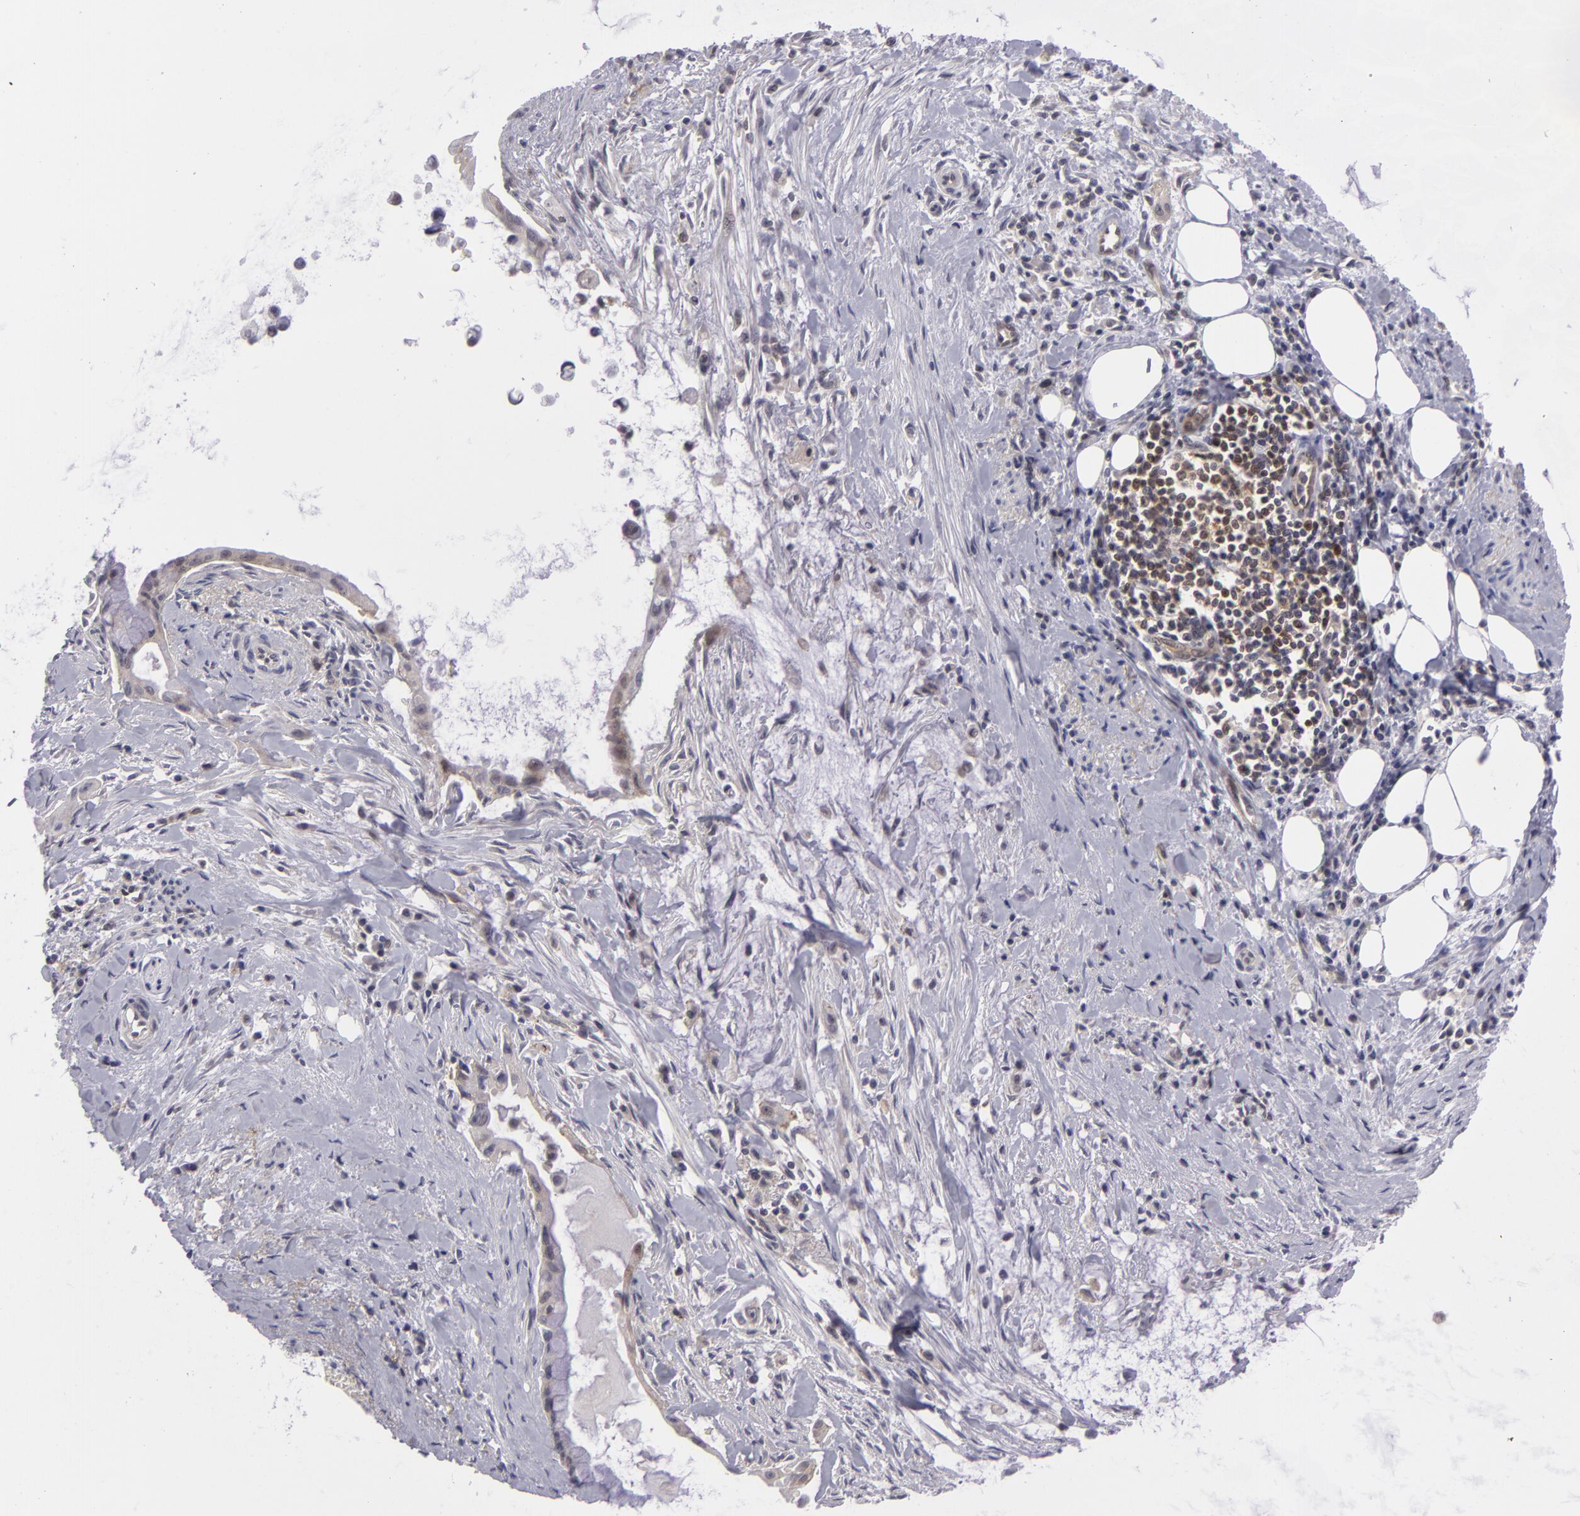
{"staining": {"intensity": "weak", "quantity": "25%-75%", "location": "cytoplasmic/membranous"}, "tissue": "pancreatic cancer", "cell_type": "Tumor cells", "image_type": "cancer", "snomed": [{"axis": "morphology", "description": "Adenocarcinoma, NOS"}, {"axis": "topography", "description": "Pancreas"}], "caption": "Immunohistochemical staining of adenocarcinoma (pancreatic) shows weak cytoplasmic/membranous protein positivity in approximately 25%-75% of tumor cells. Ihc stains the protein of interest in brown and the nuclei are stained blue.", "gene": "BCL10", "patient": {"sex": "male", "age": 59}}